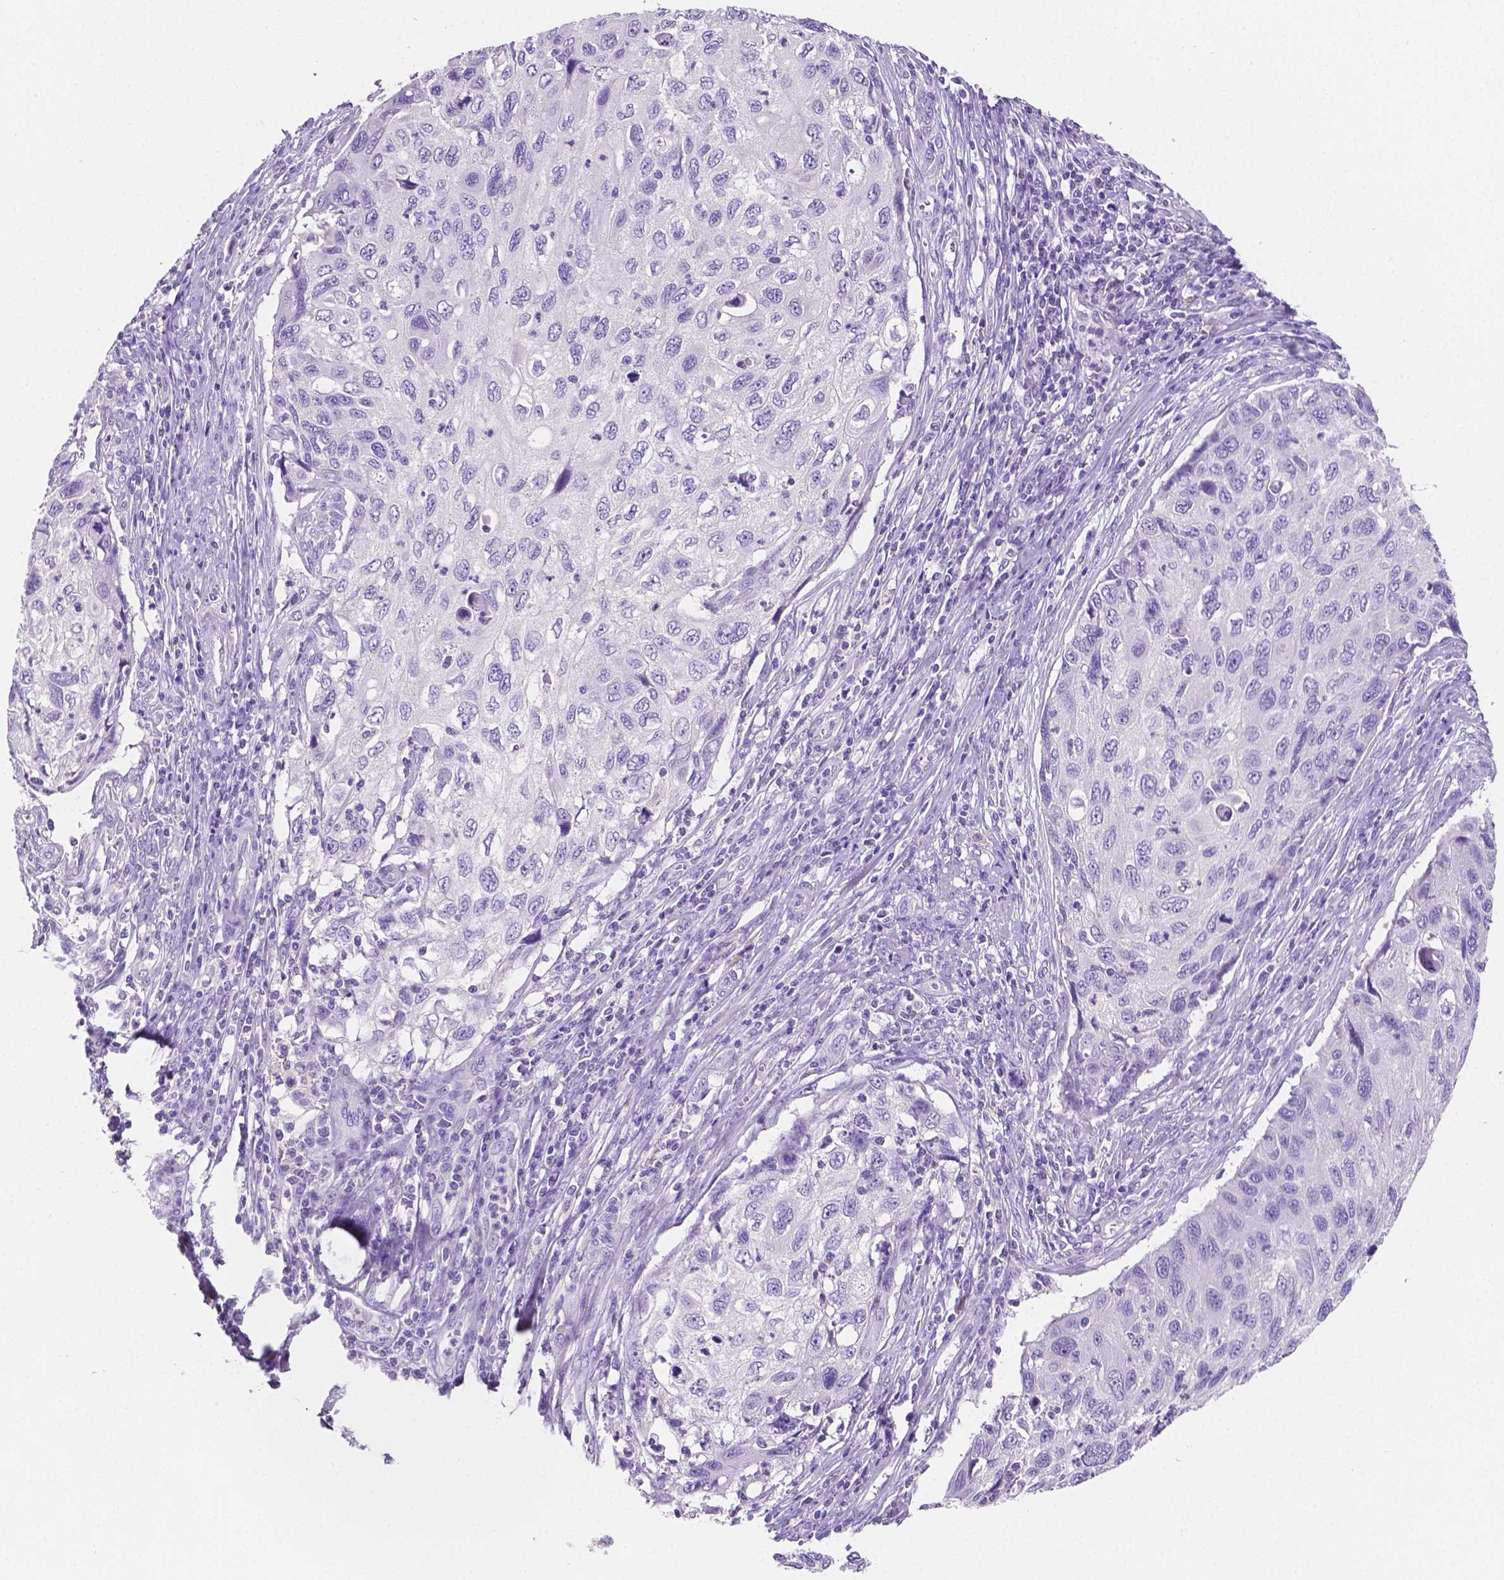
{"staining": {"intensity": "negative", "quantity": "none", "location": "none"}, "tissue": "cervical cancer", "cell_type": "Tumor cells", "image_type": "cancer", "snomed": [{"axis": "morphology", "description": "Squamous cell carcinoma, NOS"}, {"axis": "topography", "description": "Cervix"}], "caption": "Immunohistochemical staining of cervical squamous cell carcinoma demonstrates no significant positivity in tumor cells.", "gene": "SLC22A2", "patient": {"sex": "female", "age": 70}}